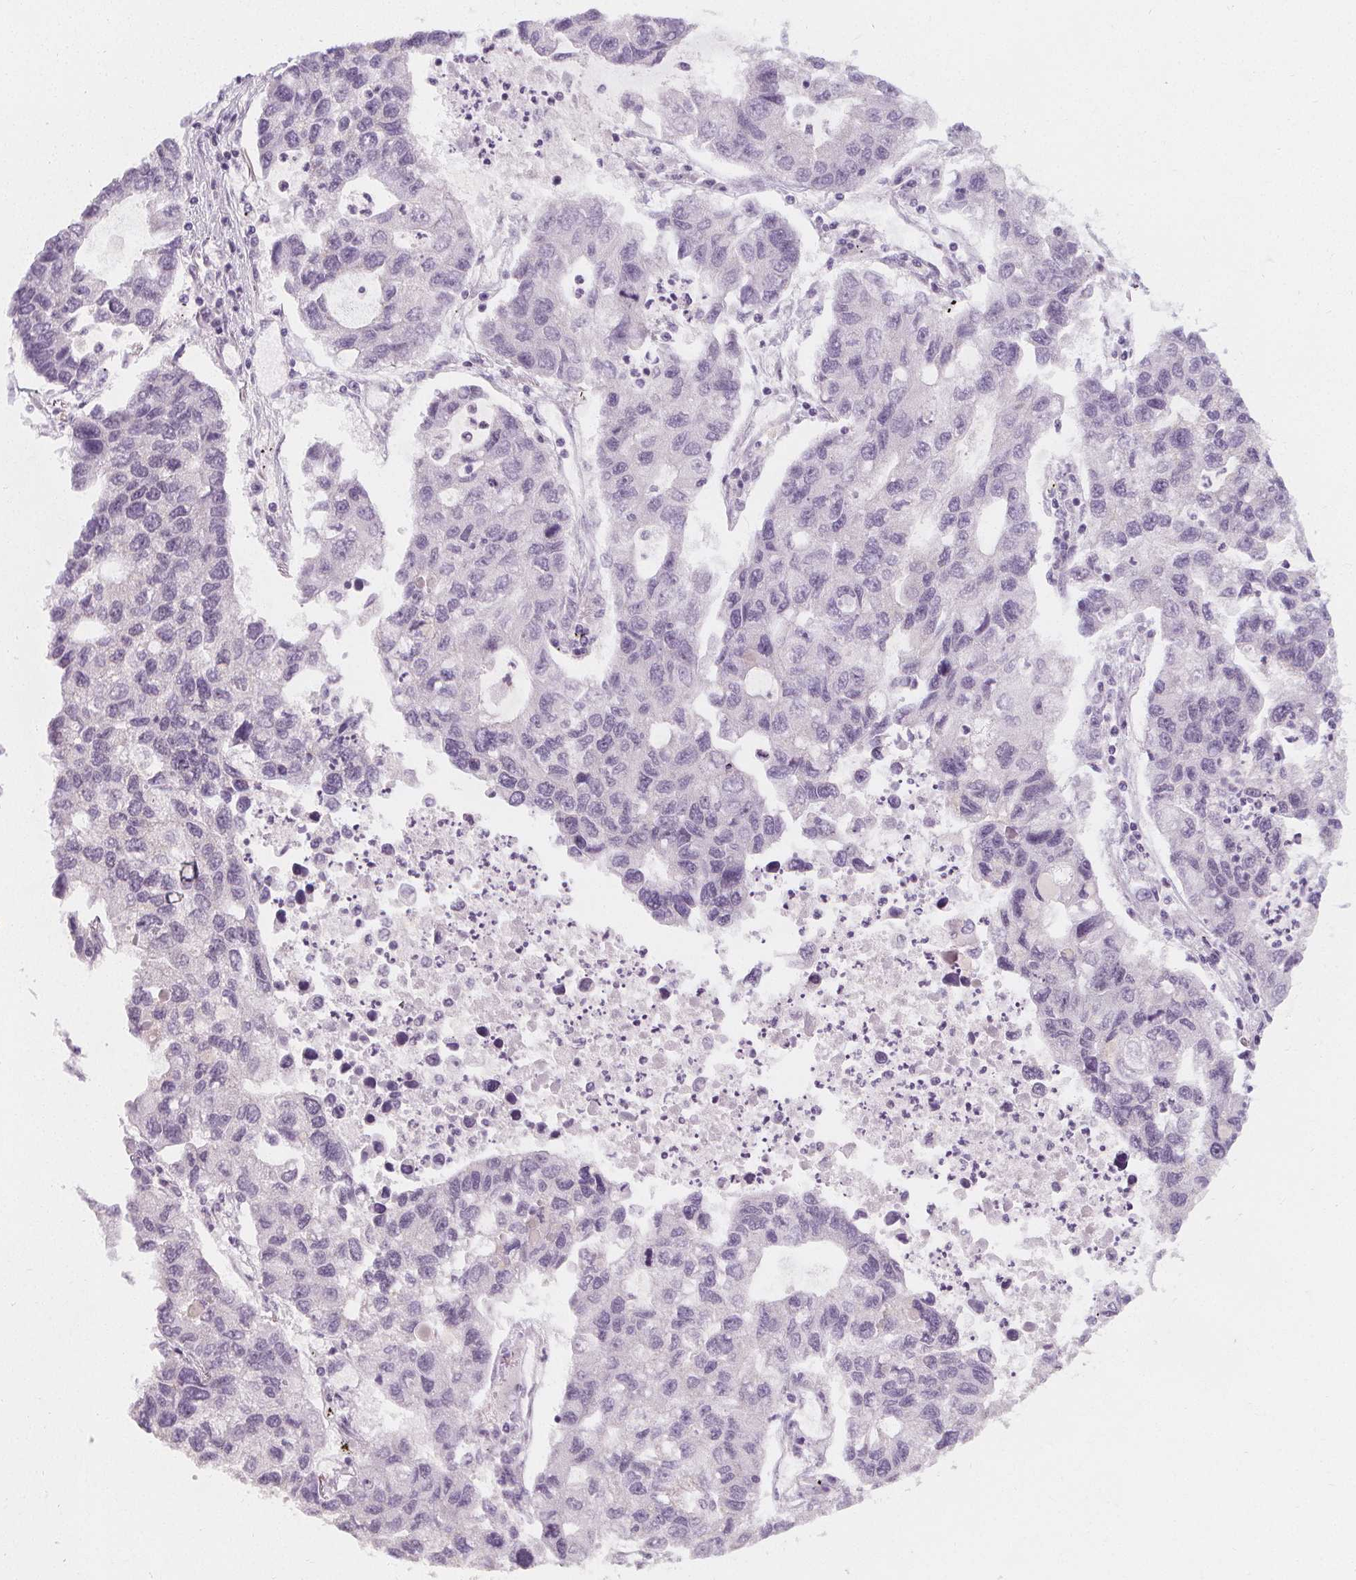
{"staining": {"intensity": "negative", "quantity": "none", "location": "none"}, "tissue": "lung cancer", "cell_type": "Tumor cells", "image_type": "cancer", "snomed": [{"axis": "morphology", "description": "Adenocarcinoma, NOS"}, {"axis": "topography", "description": "Bronchus"}, {"axis": "topography", "description": "Lung"}], "caption": "IHC of lung cancer (adenocarcinoma) reveals no expression in tumor cells. (DAB immunohistochemistry (IHC) with hematoxylin counter stain).", "gene": "DBX2", "patient": {"sex": "female", "age": 51}}